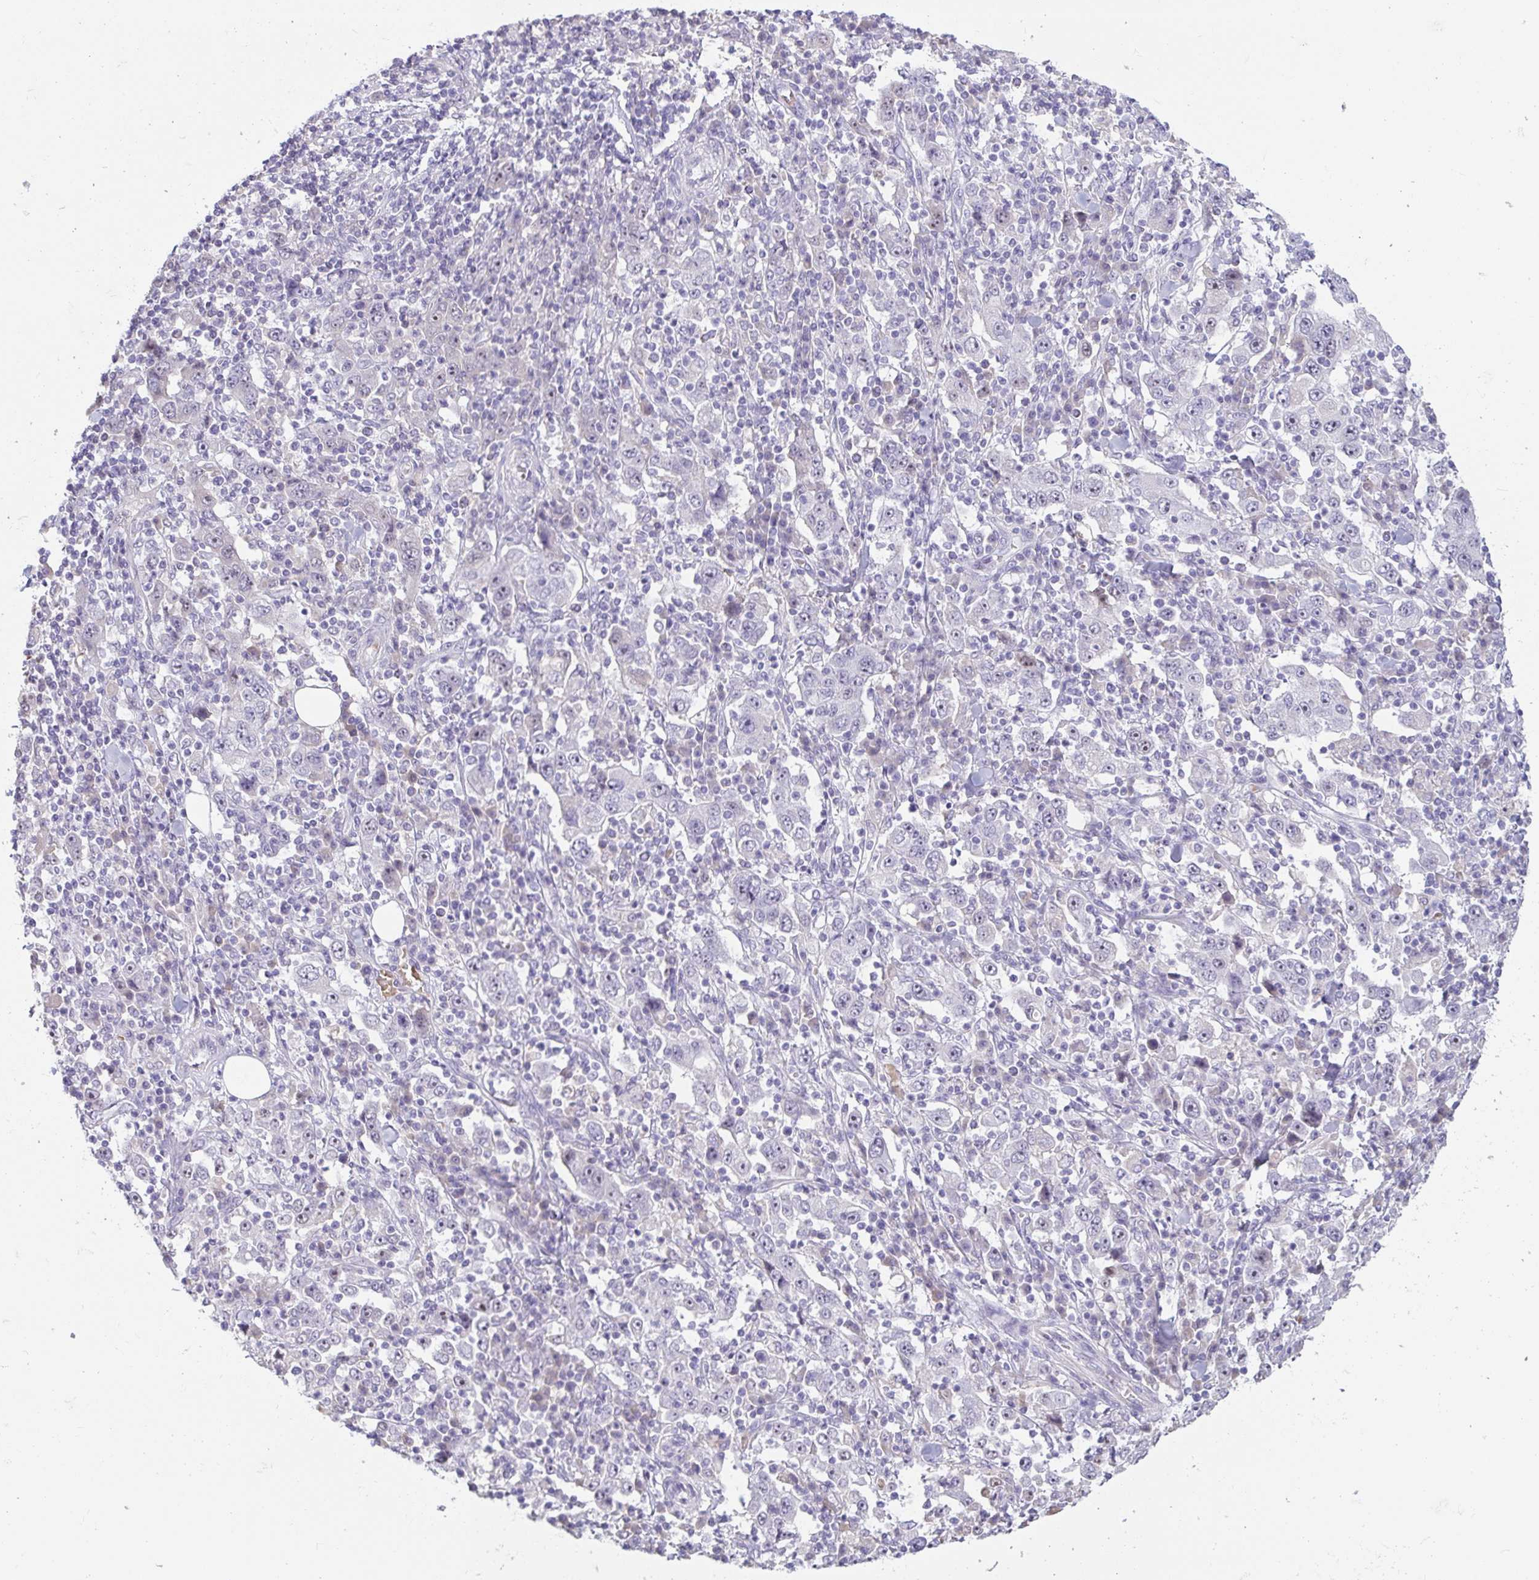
{"staining": {"intensity": "negative", "quantity": "none", "location": "none"}, "tissue": "stomach cancer", "cell_type": "Tumor cells", "image_type": "cancer", "snomed": [{"axis": "morphology", "description": "Normal tissue, NOS"}, {"axis": "morphology", "description": "Adenocarcinoma, NOS"}, {"axis": "topography", "description": "Stomach, upper"}, {"axis": "topography", "description": "Stomach"}], "caption": "The micrograph displays no significant expression in tumor cells of adenocarcinoma (stomach). (Brightfield microscopy of DAB (3,3'-diaminobenzidine) immunohistochemistry (IHC) at high magnification).", "gene": "MYC", "patient": {"sex": "male", "age": 59}}